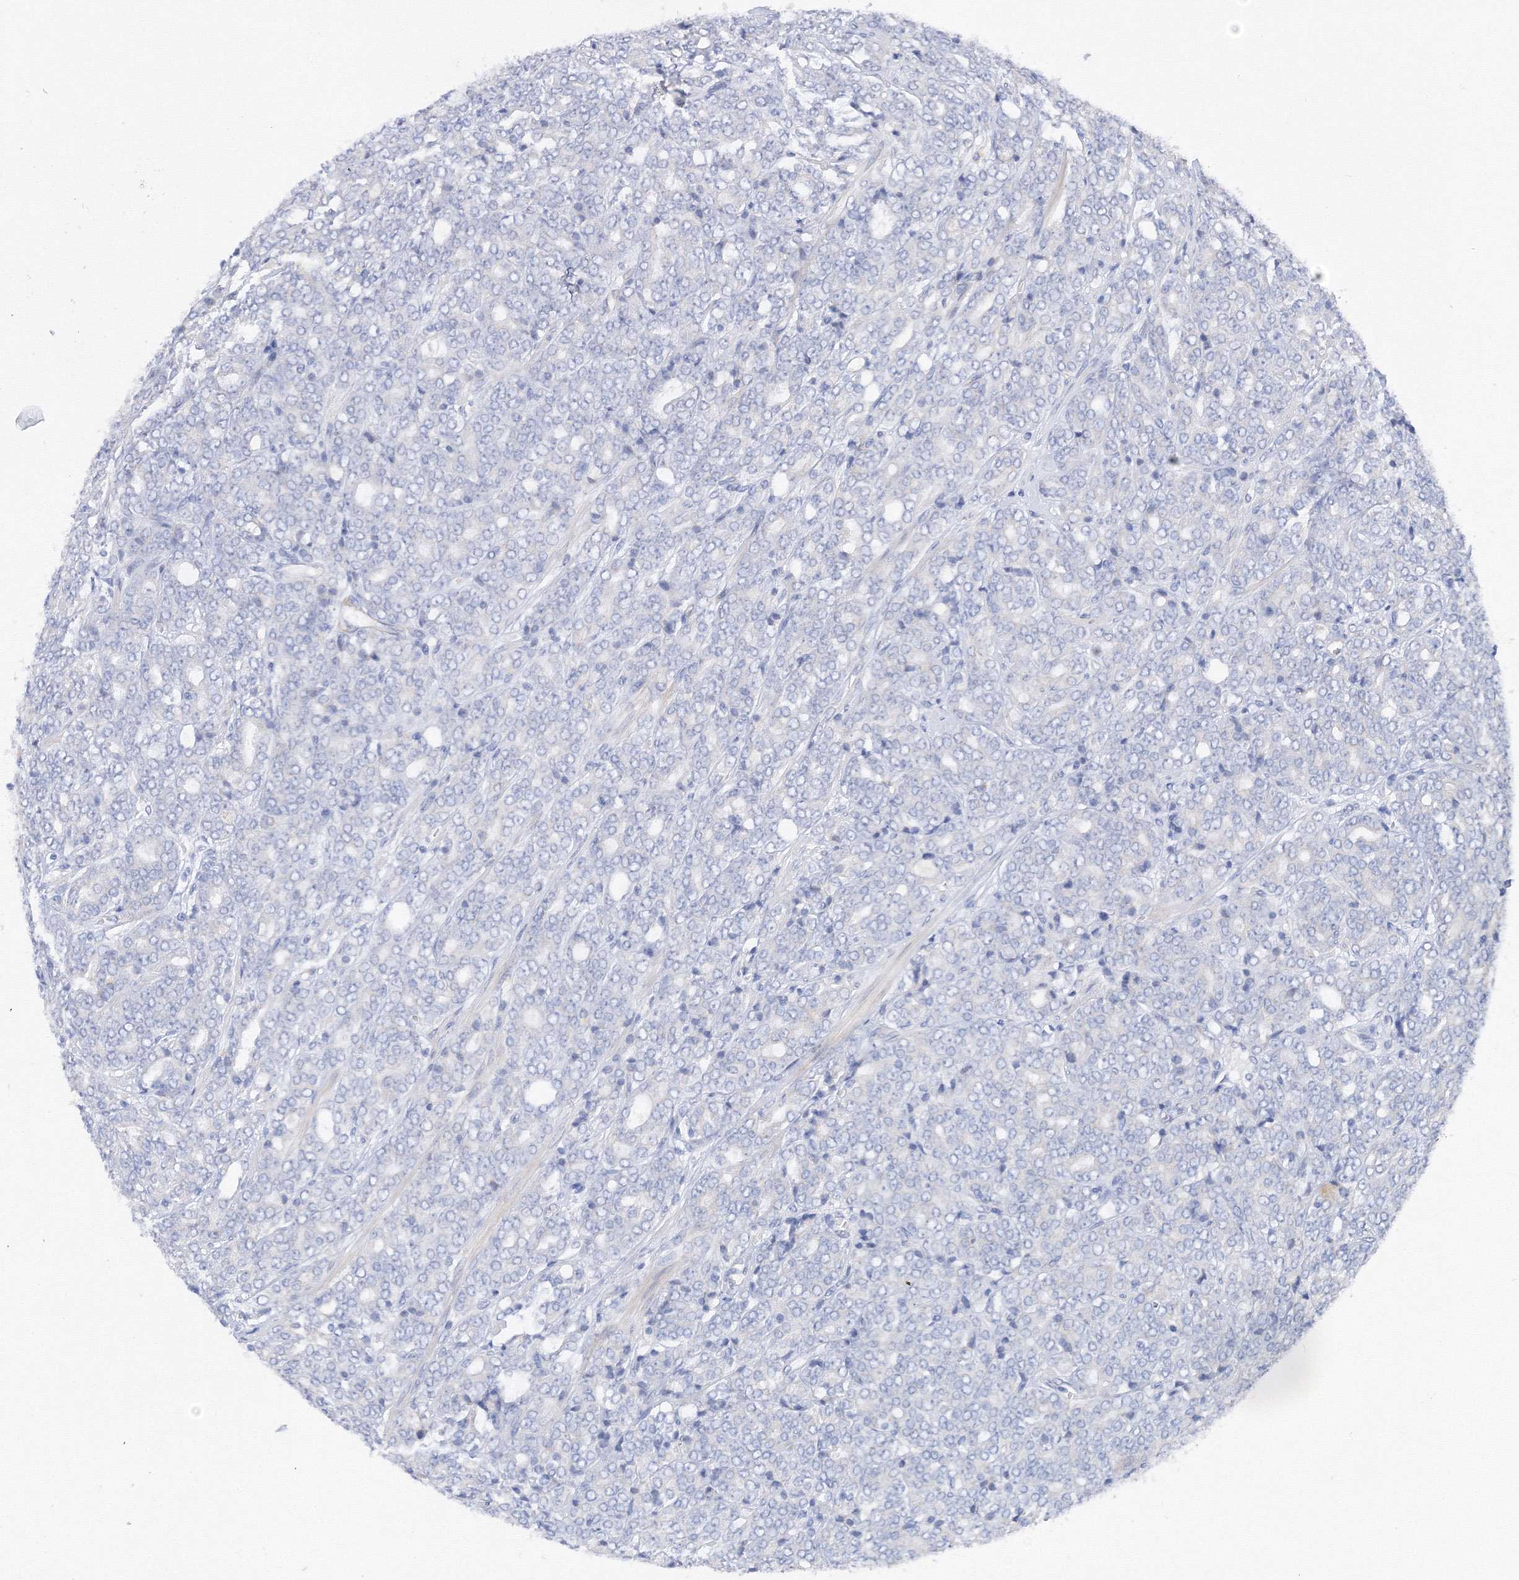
{"staining": {"intensity": "negative", "quantity": "none", "location": "none"}, "tissue": "prostate cancer", "cell_type": "Tumor cells", "image_type": "cancer", "snomed": [{"axis": "morphology", "description": "Adenocarcinoma, High grade"}, {"axis": "topography", "description": "Prostate"}], "caption": "There is no significant staining in tumor cells of prostate high-grade adenocarcinoma.", "gene": "TAMM41", "patient": {"sex": "male", "age": 62}}